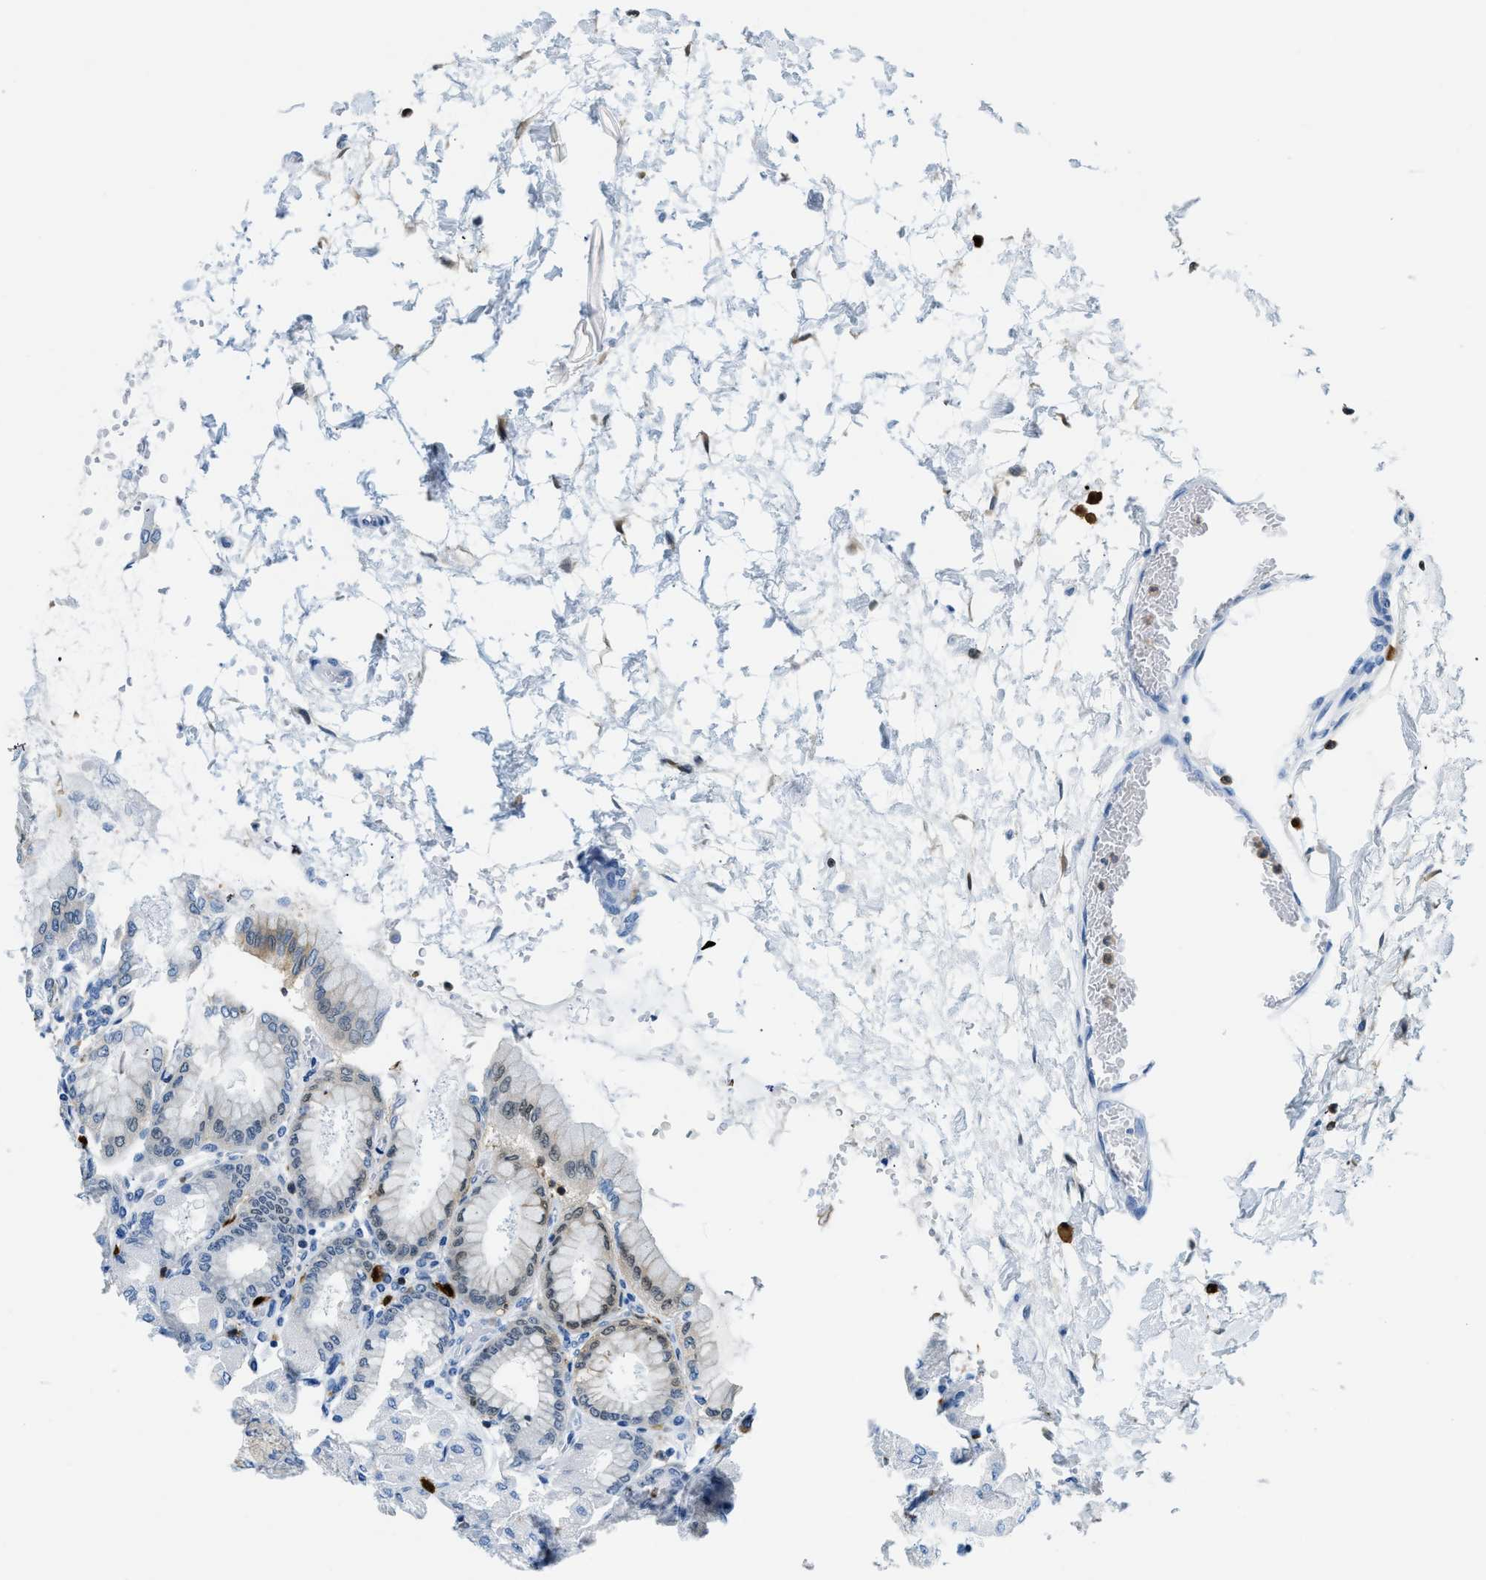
{"staining": {"intensity": "weak", "quantity": "25%-75%", "location": "cytoplasmic/membranous"}, "tissue": "stomach", "cell_type": "Glandular cells", "image_type": "normal", "snomed": [{"axis": "morphology", "description": "Normal tissue, NOS"}, {"axis": "topography", "description": "Stomach, upper"}], "caption": "Protein staining of benign stomach displays weak cytoplasmic/membranous positivity in about 25%-75% of glandular cells.", "gene": "CAPG", "patient": {"sex": "female", "age": 56}}